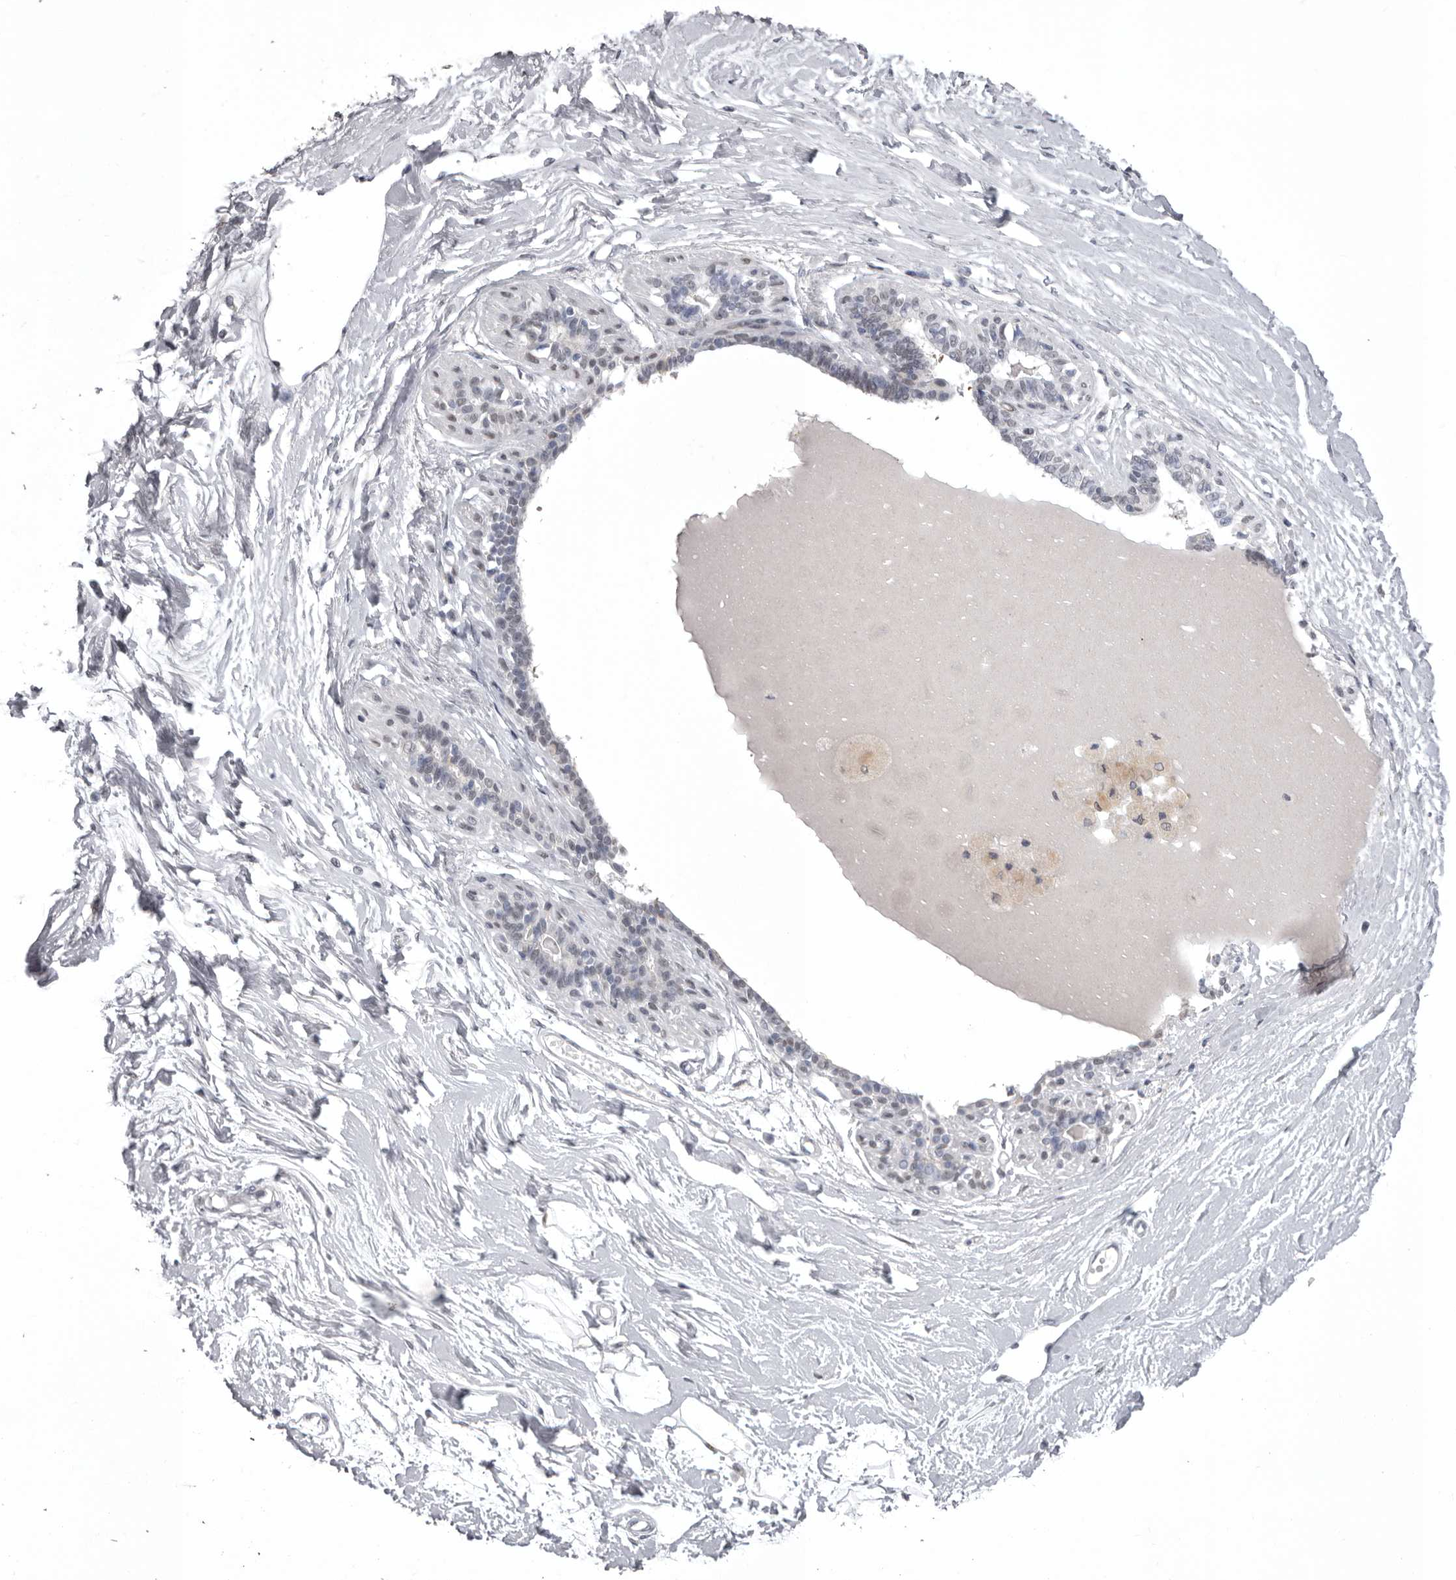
{"staining": {"intensity": "negative", "quantity": "none", "location": "none"}, "tissue": "breast", "cell_type": "Adipocytes", "image_type": "normal", "snomed": [{"axis": "morphology", "description": "Normal tissue, NOS"}, {"axis": "topography", "description": "Breast"}], "caption": "Immunohistochemistry (IHC) micrograph of normal human breast stained for a protein (brown), which shows no expression in adipocytes.", "gene": "MDH1", "patient": {"sex": "female", "age": 45}}